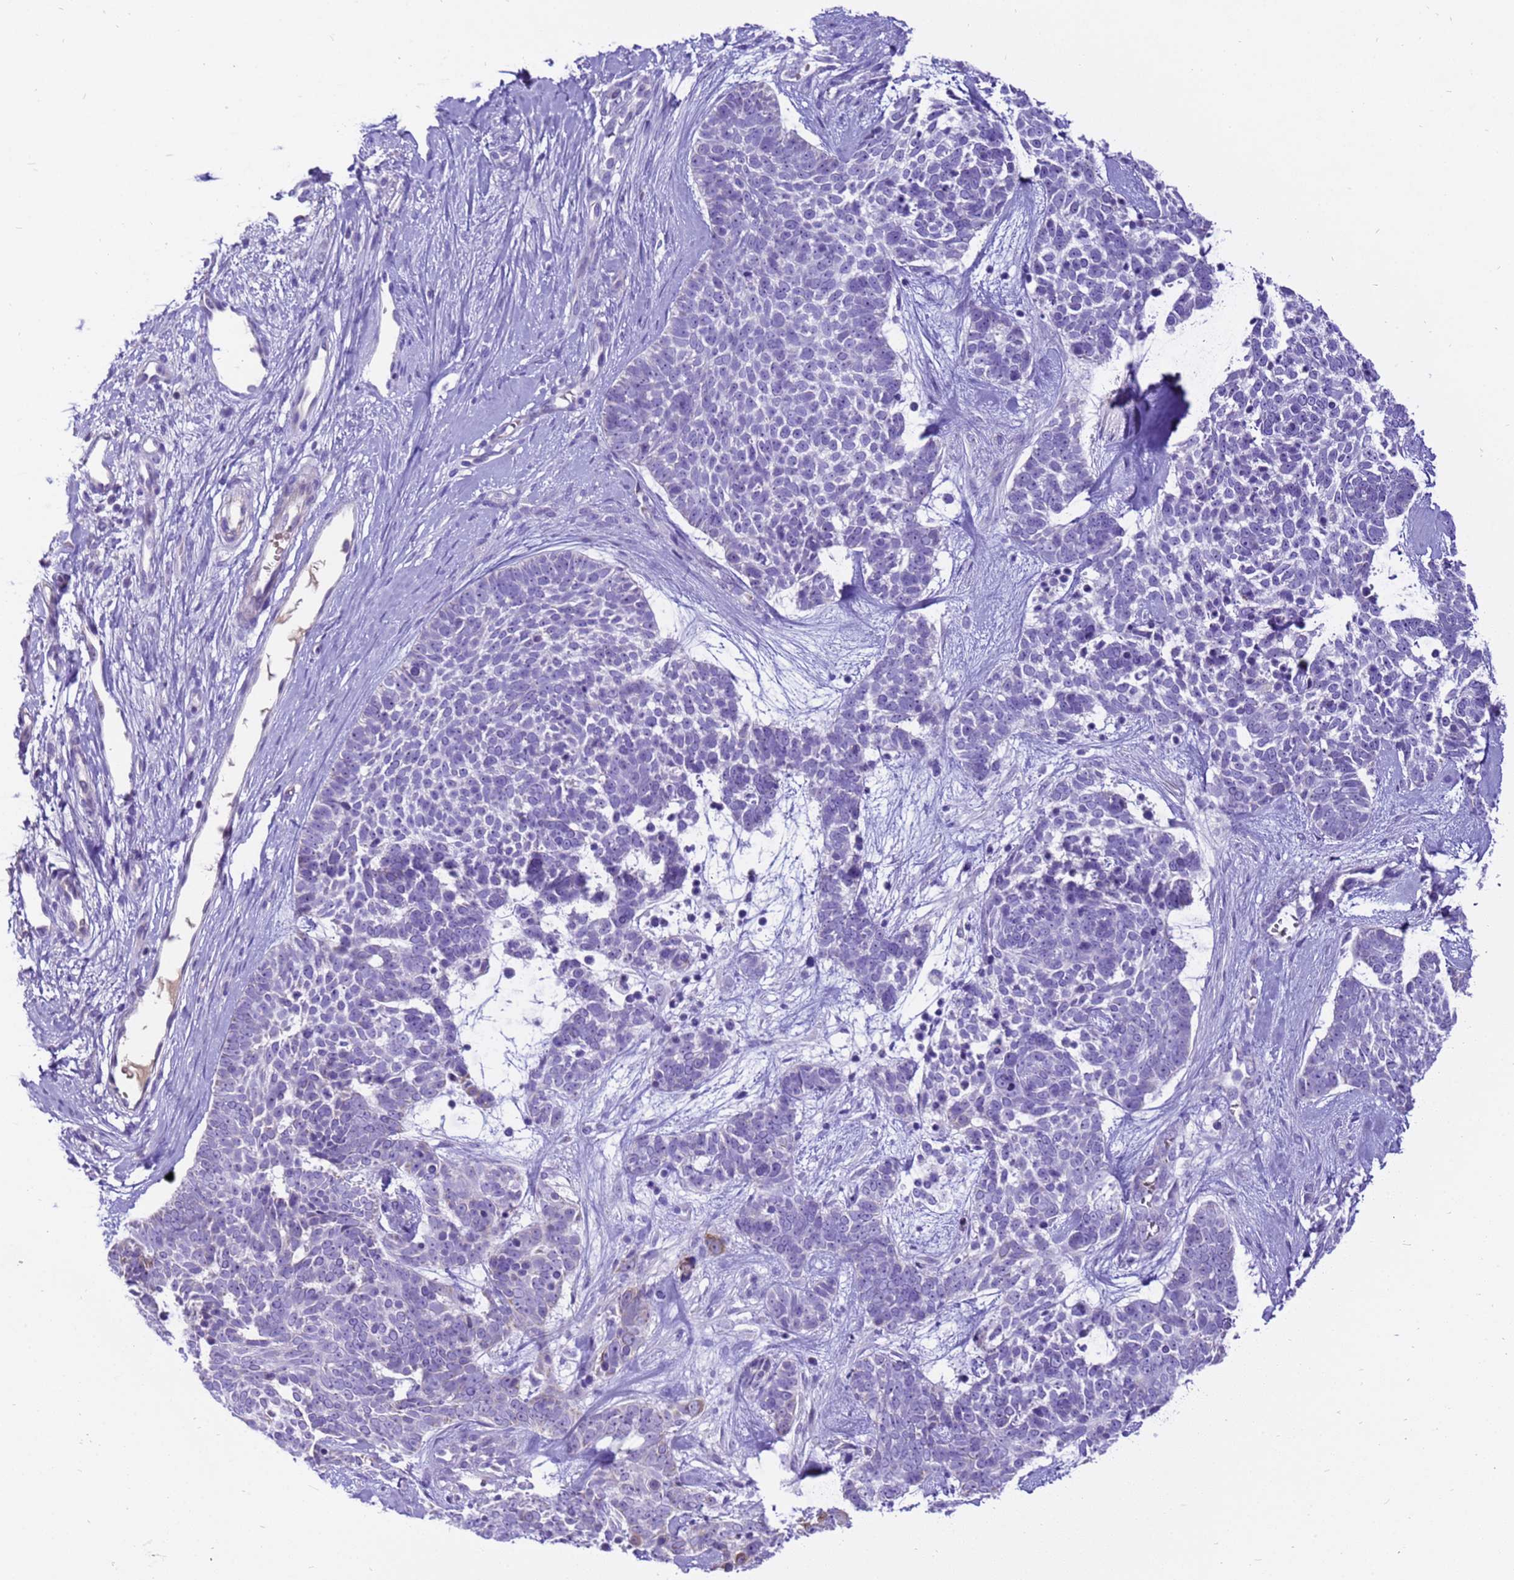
{"staining": {"intensity": "negative", "quantity": "none", "location": "none"}, "tissue": "skin cancer", "cell_type": "Tumor cells", "image_type": "cancer", "snomed": [{"axis": "morphology", "description": "Basal cell carcinoma"}, {"axis": "topography", "description": "Skin"}], "caption": "DAB immunohistochemical staining of skin cancer exhibits no significant positivity in tumor cells.", "gene": "PIEZO2", "patient": {"sex": "female", "age": 81}}